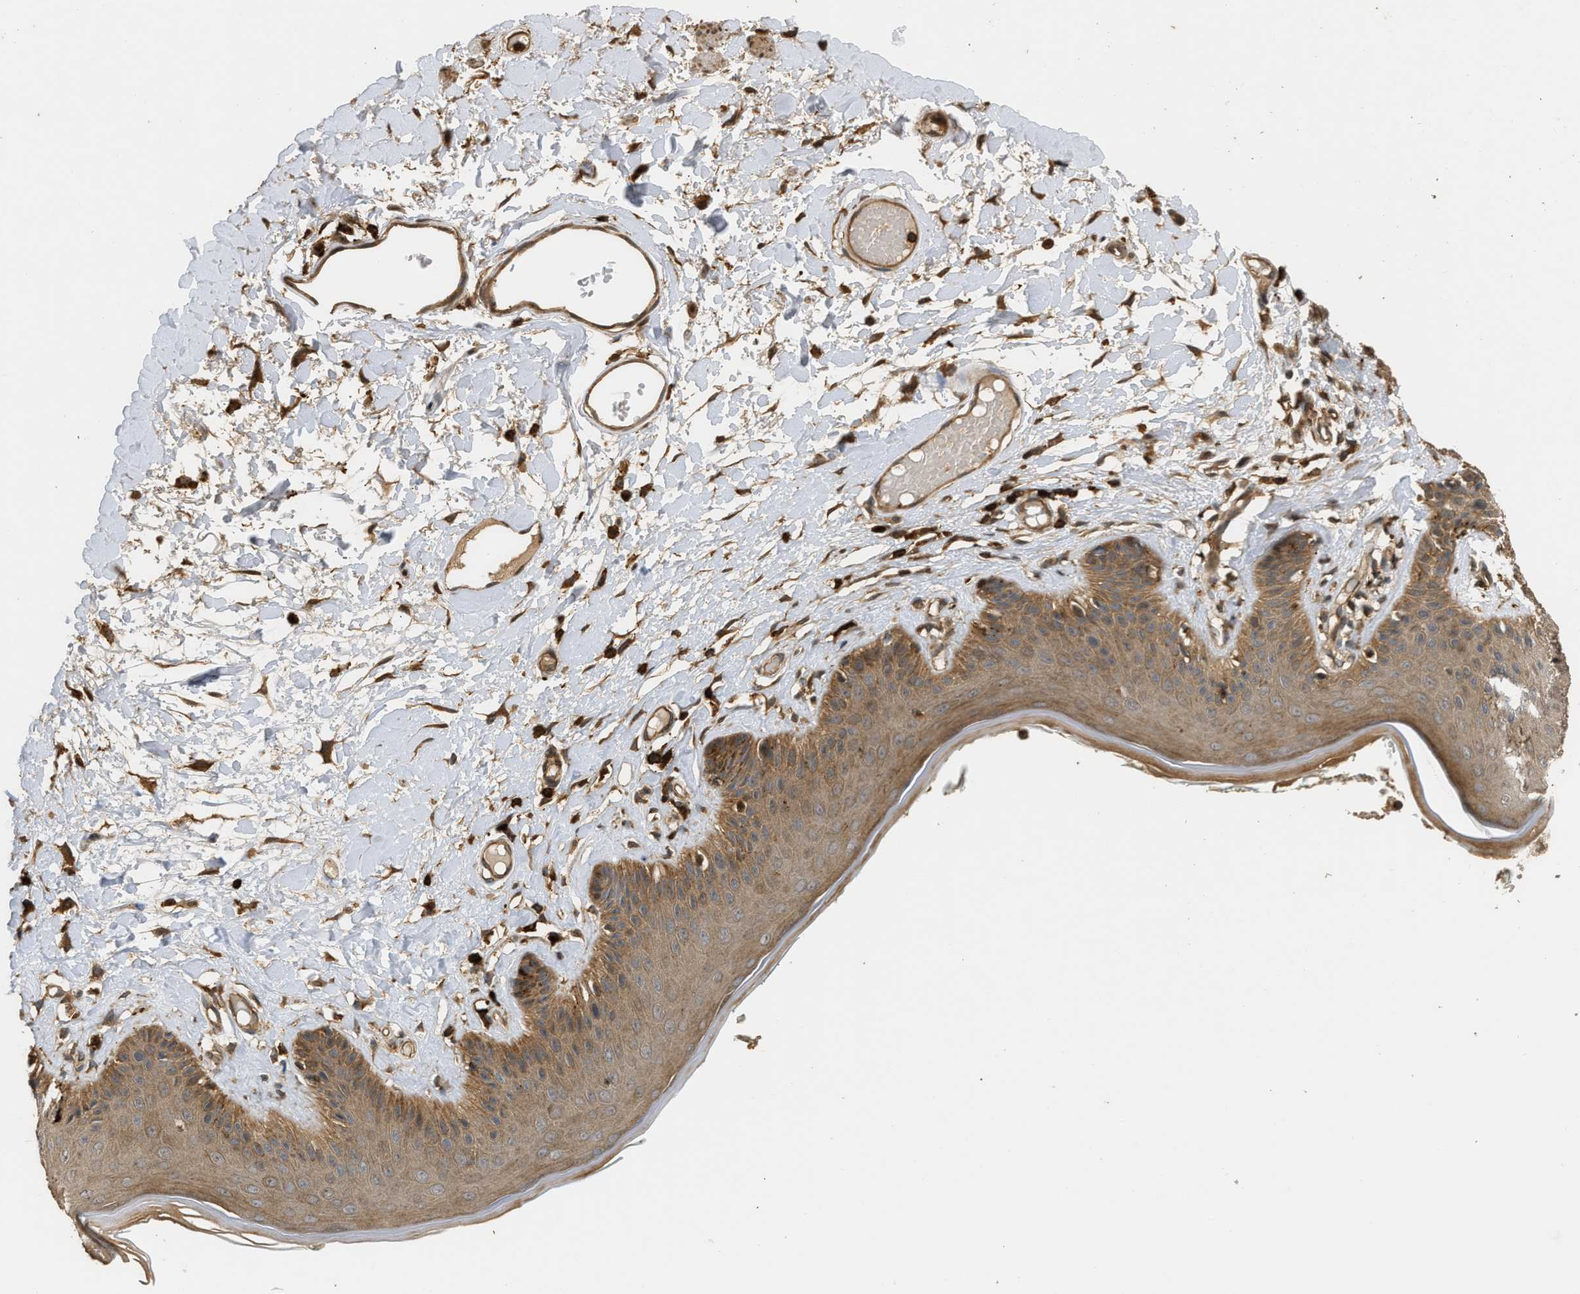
{"staining": {"intensity": "strong", "quantity": ">75%", "location": "cytoplasmic/membranous"}, "tissue": "skin", "cell_type": "Epidermal cells", "image_type": "normal", "snomed": [{"axis": "morphology", "description": "Normal tissue, NOS"}, {"axis": "topography", "description": "Vulva"}], "caption": "A high amount of strong cytoplasmic/membranous expression is appreciated in approximately >75% of epidermal cells in unremarkable skin.", "gene": "ENSG00000282218", "patient": {"sex": "female", "age": 73}}